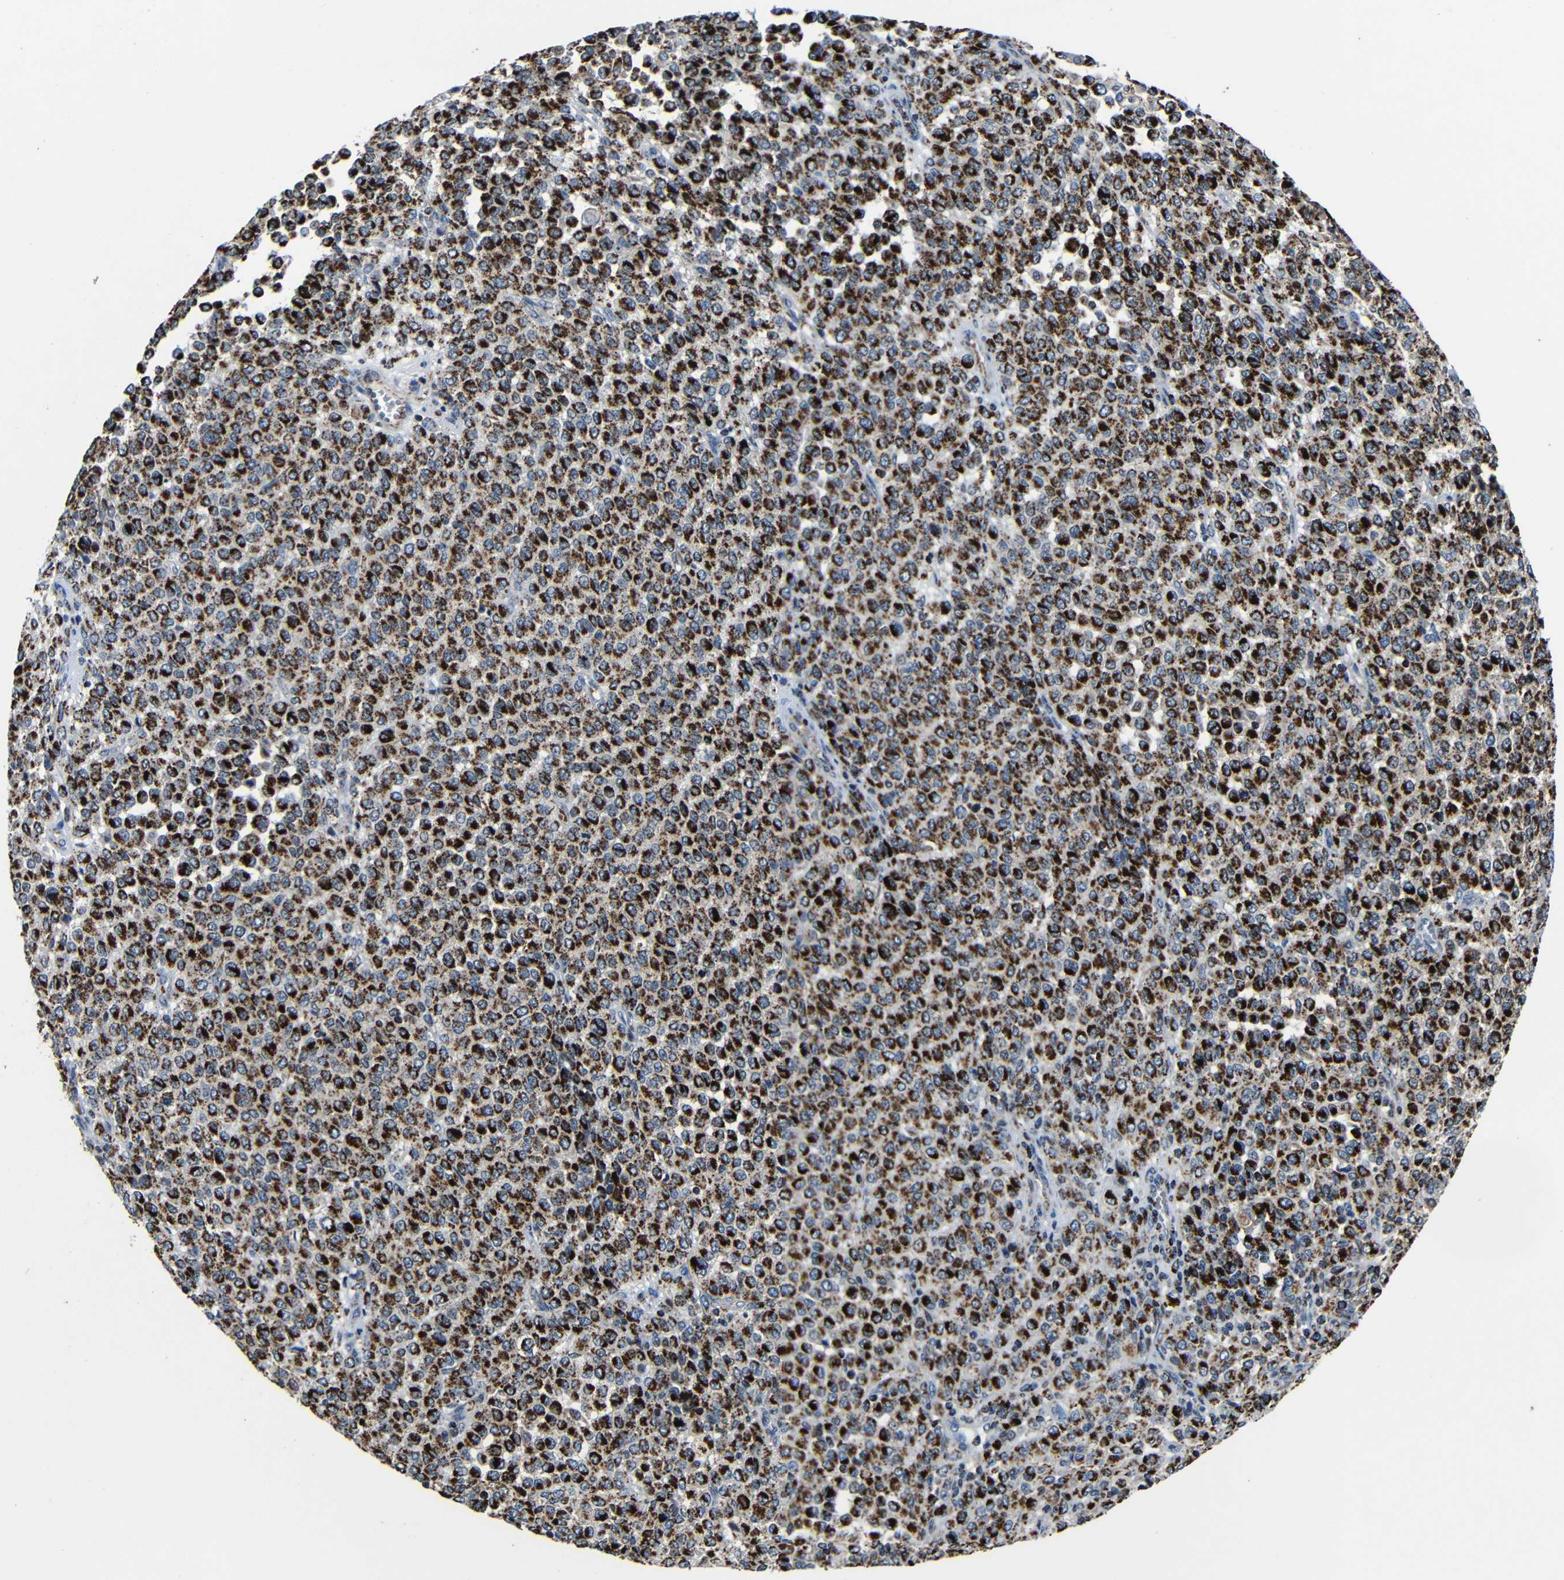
{"staining": {"intensity": "strong", "quantity": ">75%", "location": "cytoplasmic/membranous"}, "tissue": "melanoma", "cell_type": "Tumor cells", "image_type": "cancer", "snomed": [{"axis": "morphology", "description": "Malignant melanoma, Metastatic site"}, {"axis": "topography", "description": "Pancreas"}], "caption": "Immunohistochemistry staining of malignant melanoma (metastatic site), which displays high levels of strong cytoplasmic/membranous positivity in about >75% of tumor cells indicating strong cytoplasmic/membranous protein positivity. The staining was performed using DAB (3,3'-diaminobenzidine) (brown) for protein detection and nuclei were counterstained in hematoxylin (blue).", "gene": "CA5B", "patient": {"sex": "female", "age": 30}}